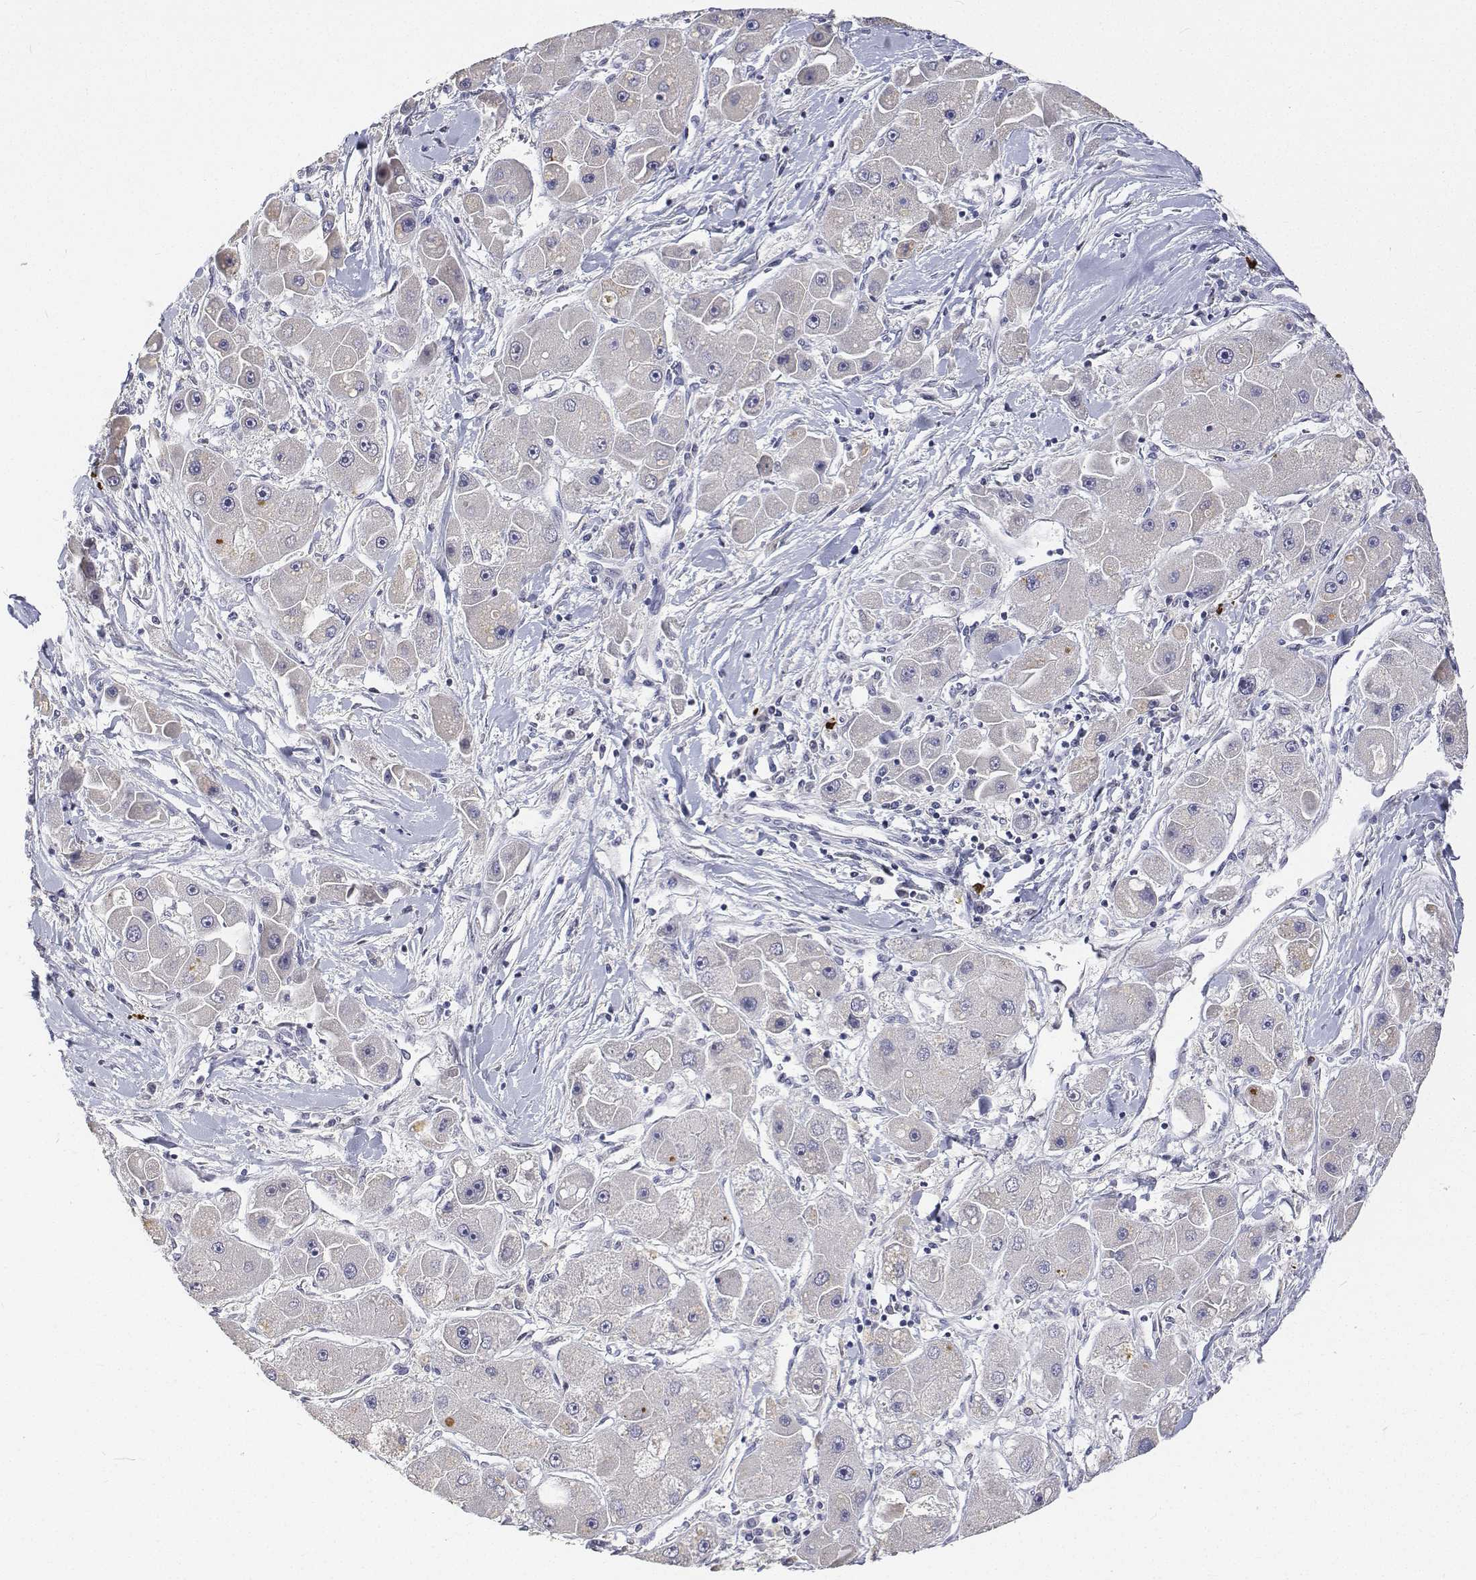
{"staining": {"intensity": "negative", "quantity": "none", "location": "none"}, "tissue": "liver cancer", "cell_type": "Tumor cells", "image_type": "cancer", "snomed": [{"axis": "morphology", "description": "Carcinoma, Hepatocellular, NOS"}, {"axis": "topography", "description": "Liver"}], "caption": "Liver cancer stained for a protein using immunohistochemistry exhibits no positivity tumor cells.", "gene": "ATRX", "patient": {"sex": "male", "age": 24}}